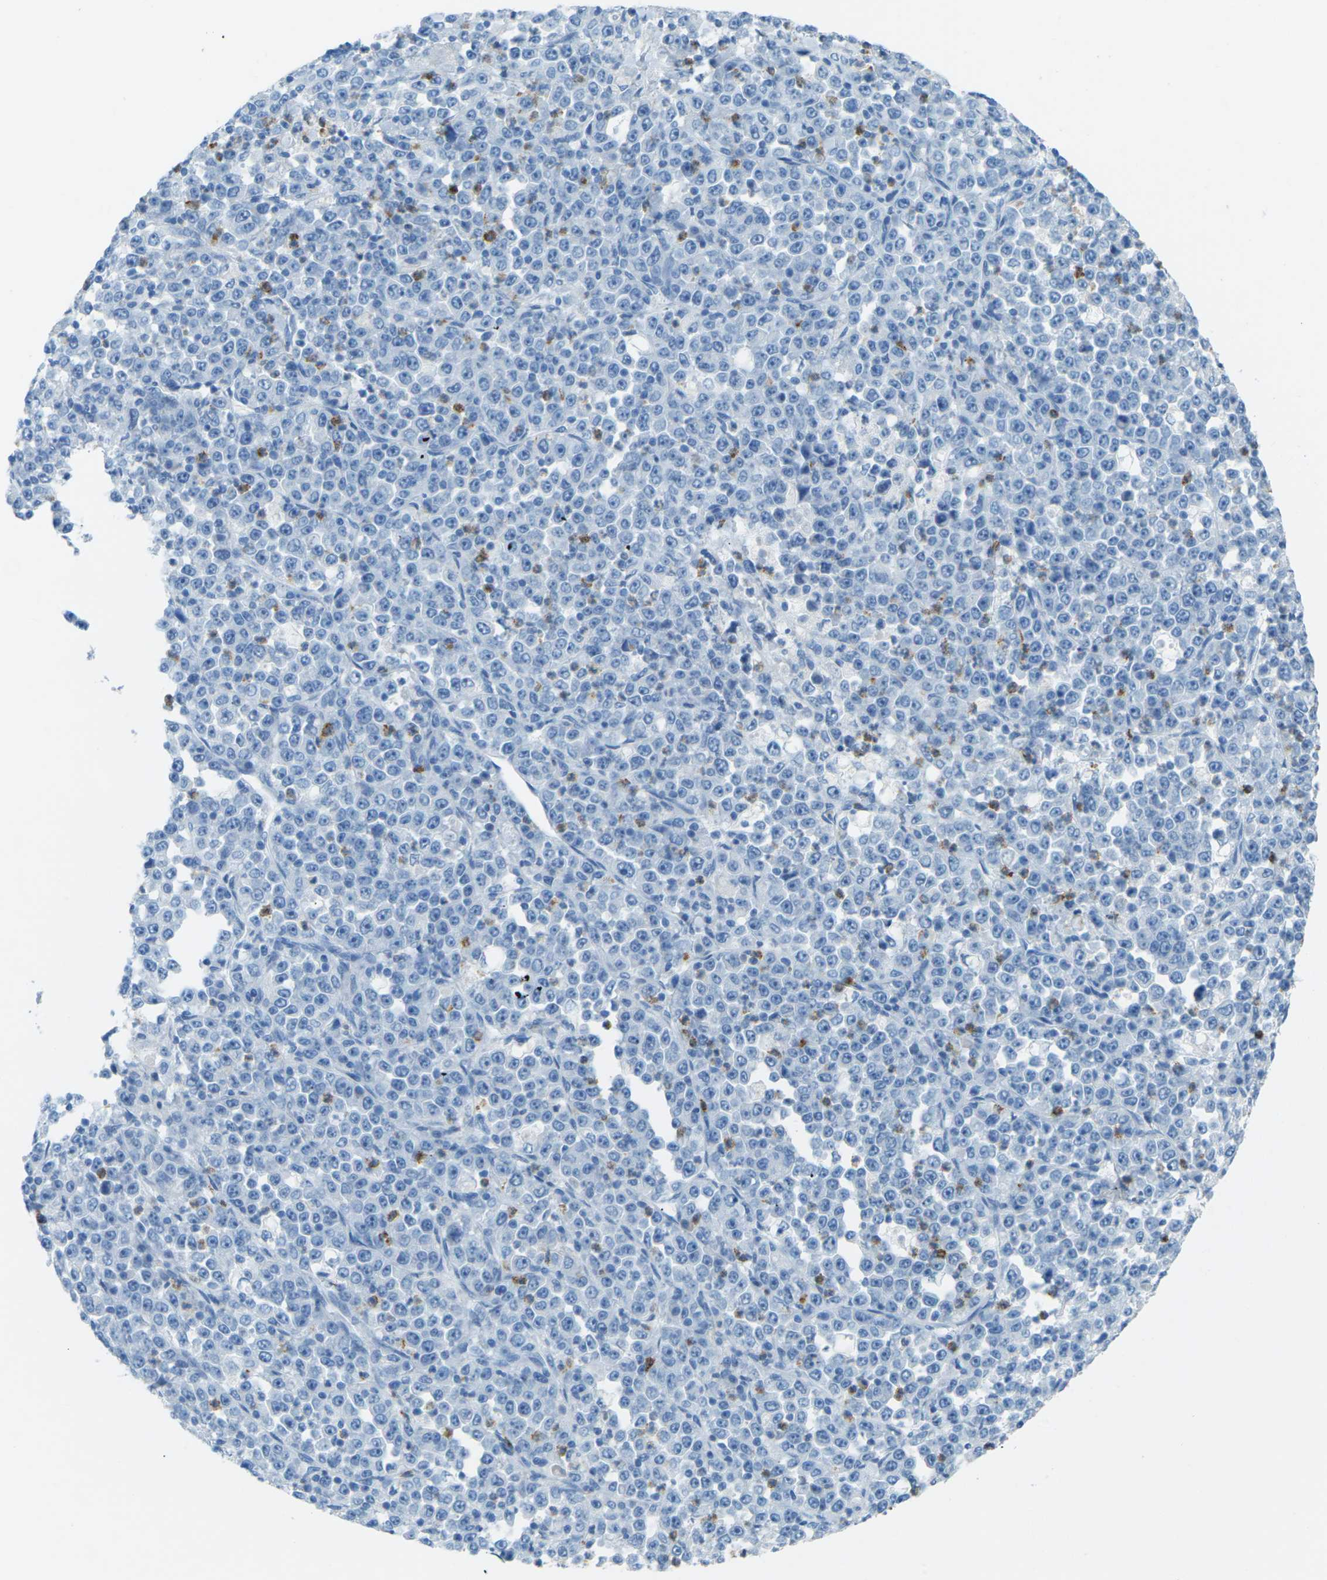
{"staining": {"intensity": "negative", "quantity": "none", "location": "none"}, "tissue": "stomach cancer", "cell_type": "Tumor cells", "image_type": "cancer", "snomed": [{"axis": "morphology", "description": "Normal tissue, NOS"}, {"axis": "morphology", "description": "Adenocarcinoma, NOS"}, {"axis": "topography", "description": "Stomach, upper"}, {"axis": "topography", "description": "Stomach"}], "caption": "Tumor cells show no significant protein staining in stomach adenocarcinoma.", "gene": "CDH16", "patient": {"sex": "male", "age": 59}}